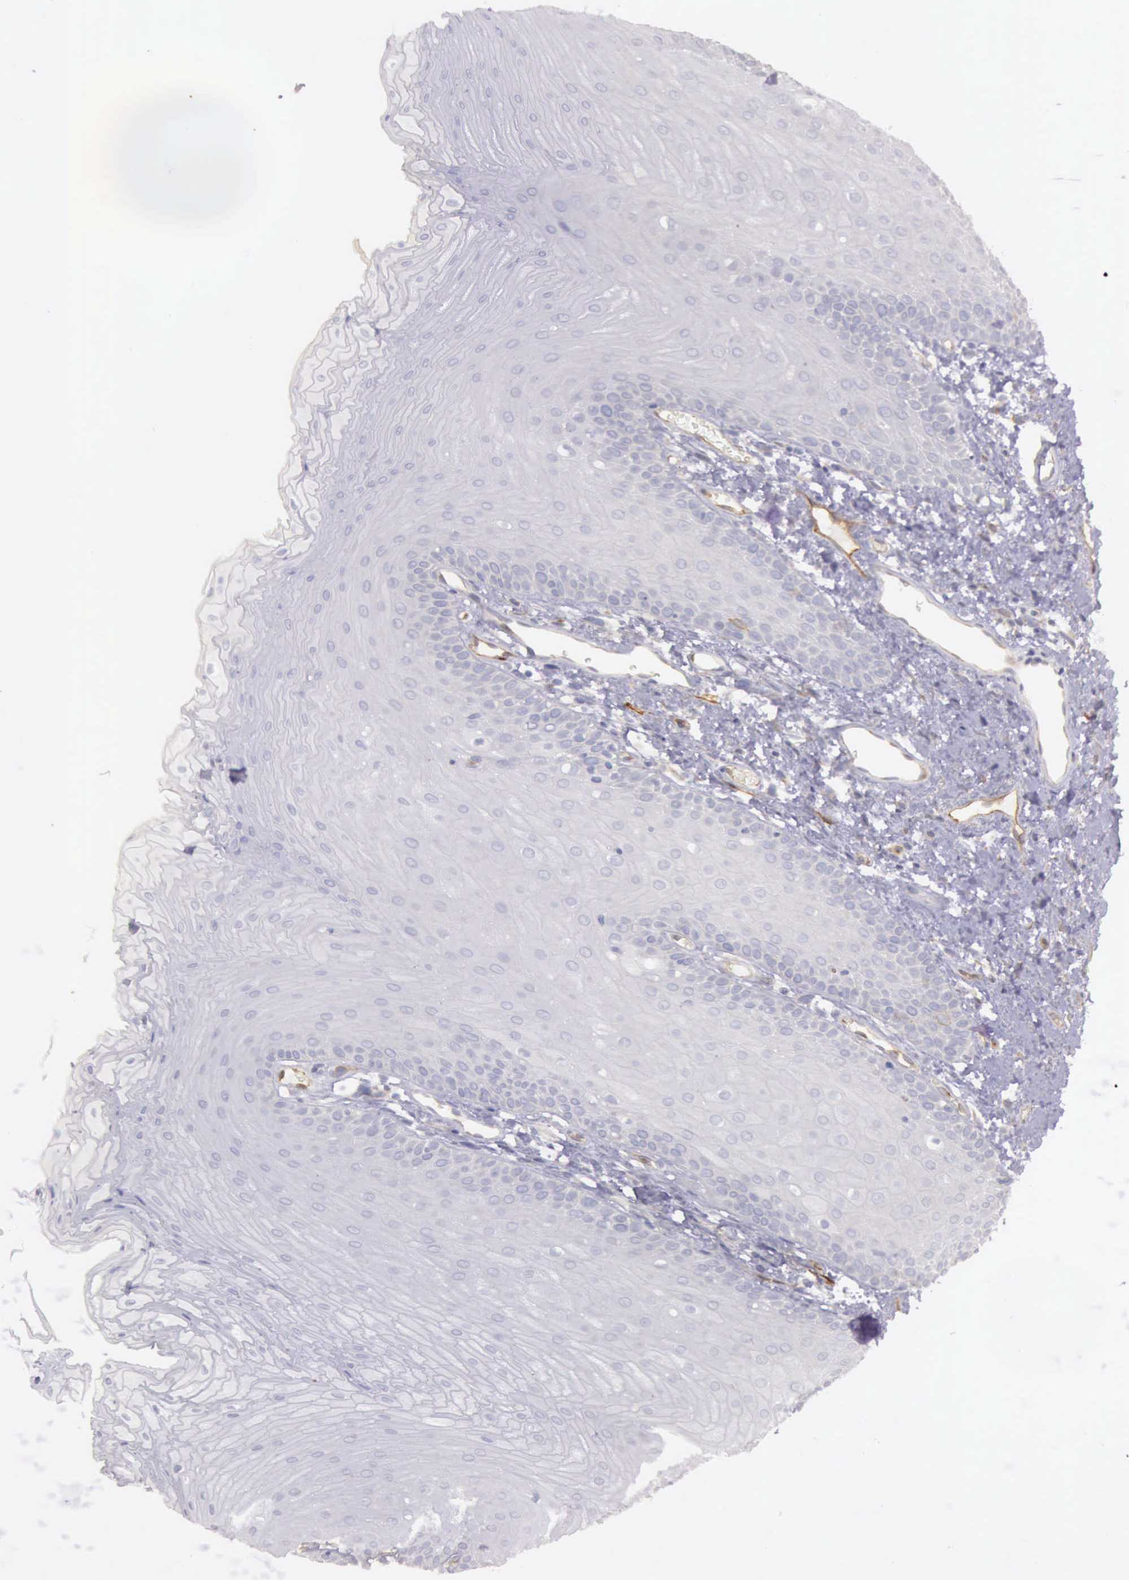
{"staining": {"intensity": "negative", "quantity": "none", "location": "none"}, "tissue": "oral mucosa", "cell_type": "Squamous epithelial cells", "image_type": "normal", "snomed": [{"axis": "morphology", "description": "Normal tissue, NOS"}, {"axis": "topography", "description": "Oral tissue"}], "caption": "Immunohistochemical staining of benign human oral mucosa shows no significant expression in squamous epithelial cells.", "gene": "TCEANC", "patient": {"sex": "male", "age": 52}}